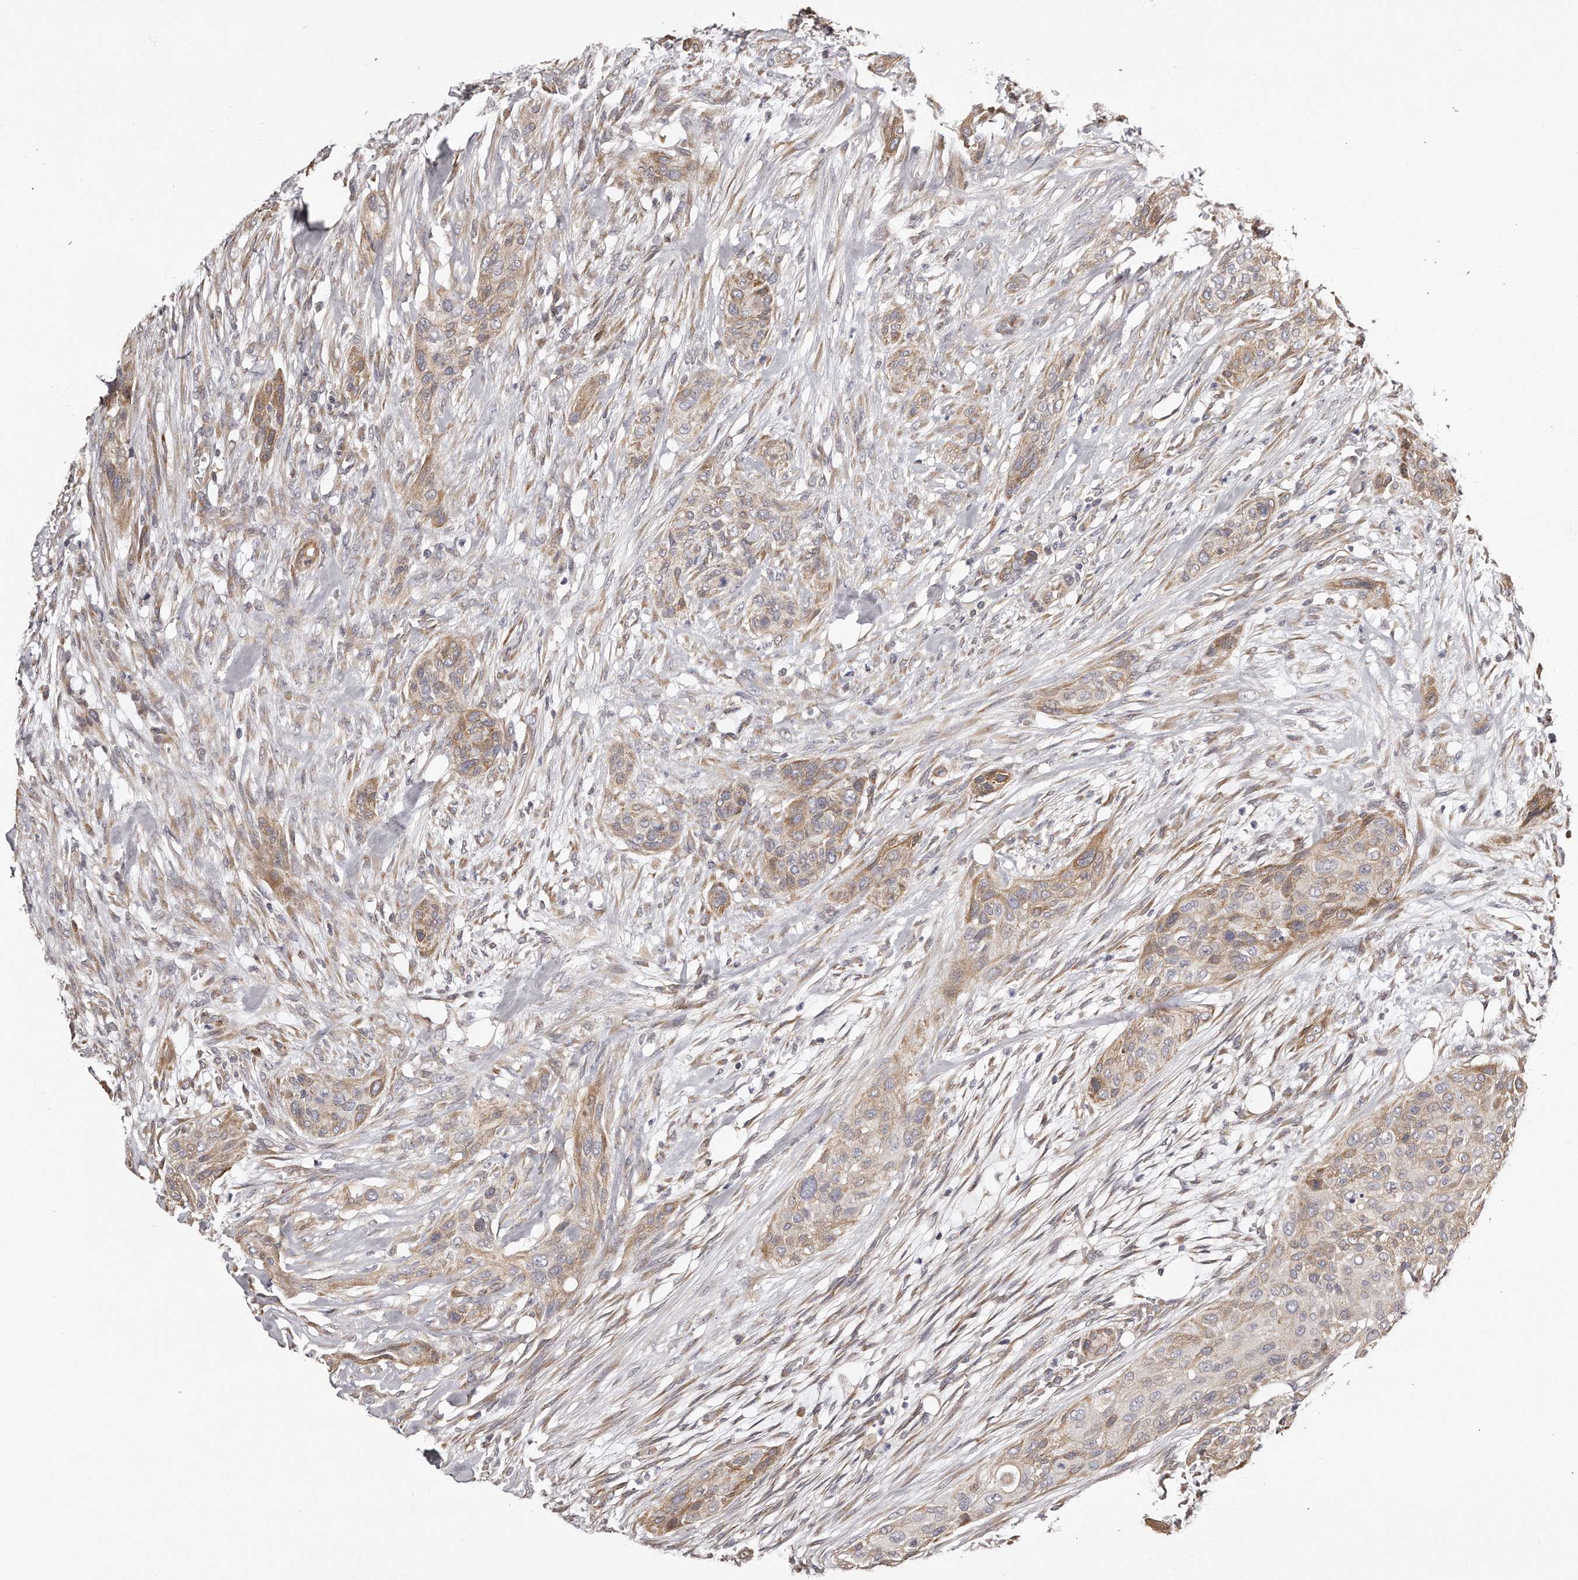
{"staining": {"intensity": "weak", "quantity": ">75%", "location": "cytoplasmic/membranous"}, "tissue": "urothelial cancer", "cell_type": "Tumor cells", "image_type": "cancer", "snomed": [{"axis": "morphology", "description": "Urothelial carcinoma, High grade"}, {"axis": "topography", "description": "Urinary bladder"}], "caption": "Urothelial cancer stained for a protein (brown) reveals weak cytoplasmic/membranous positive expression in approximately >75% of tumor cells.", "gene": "TRAPPC14", "patient": {"sex": "male", "age": 35}}